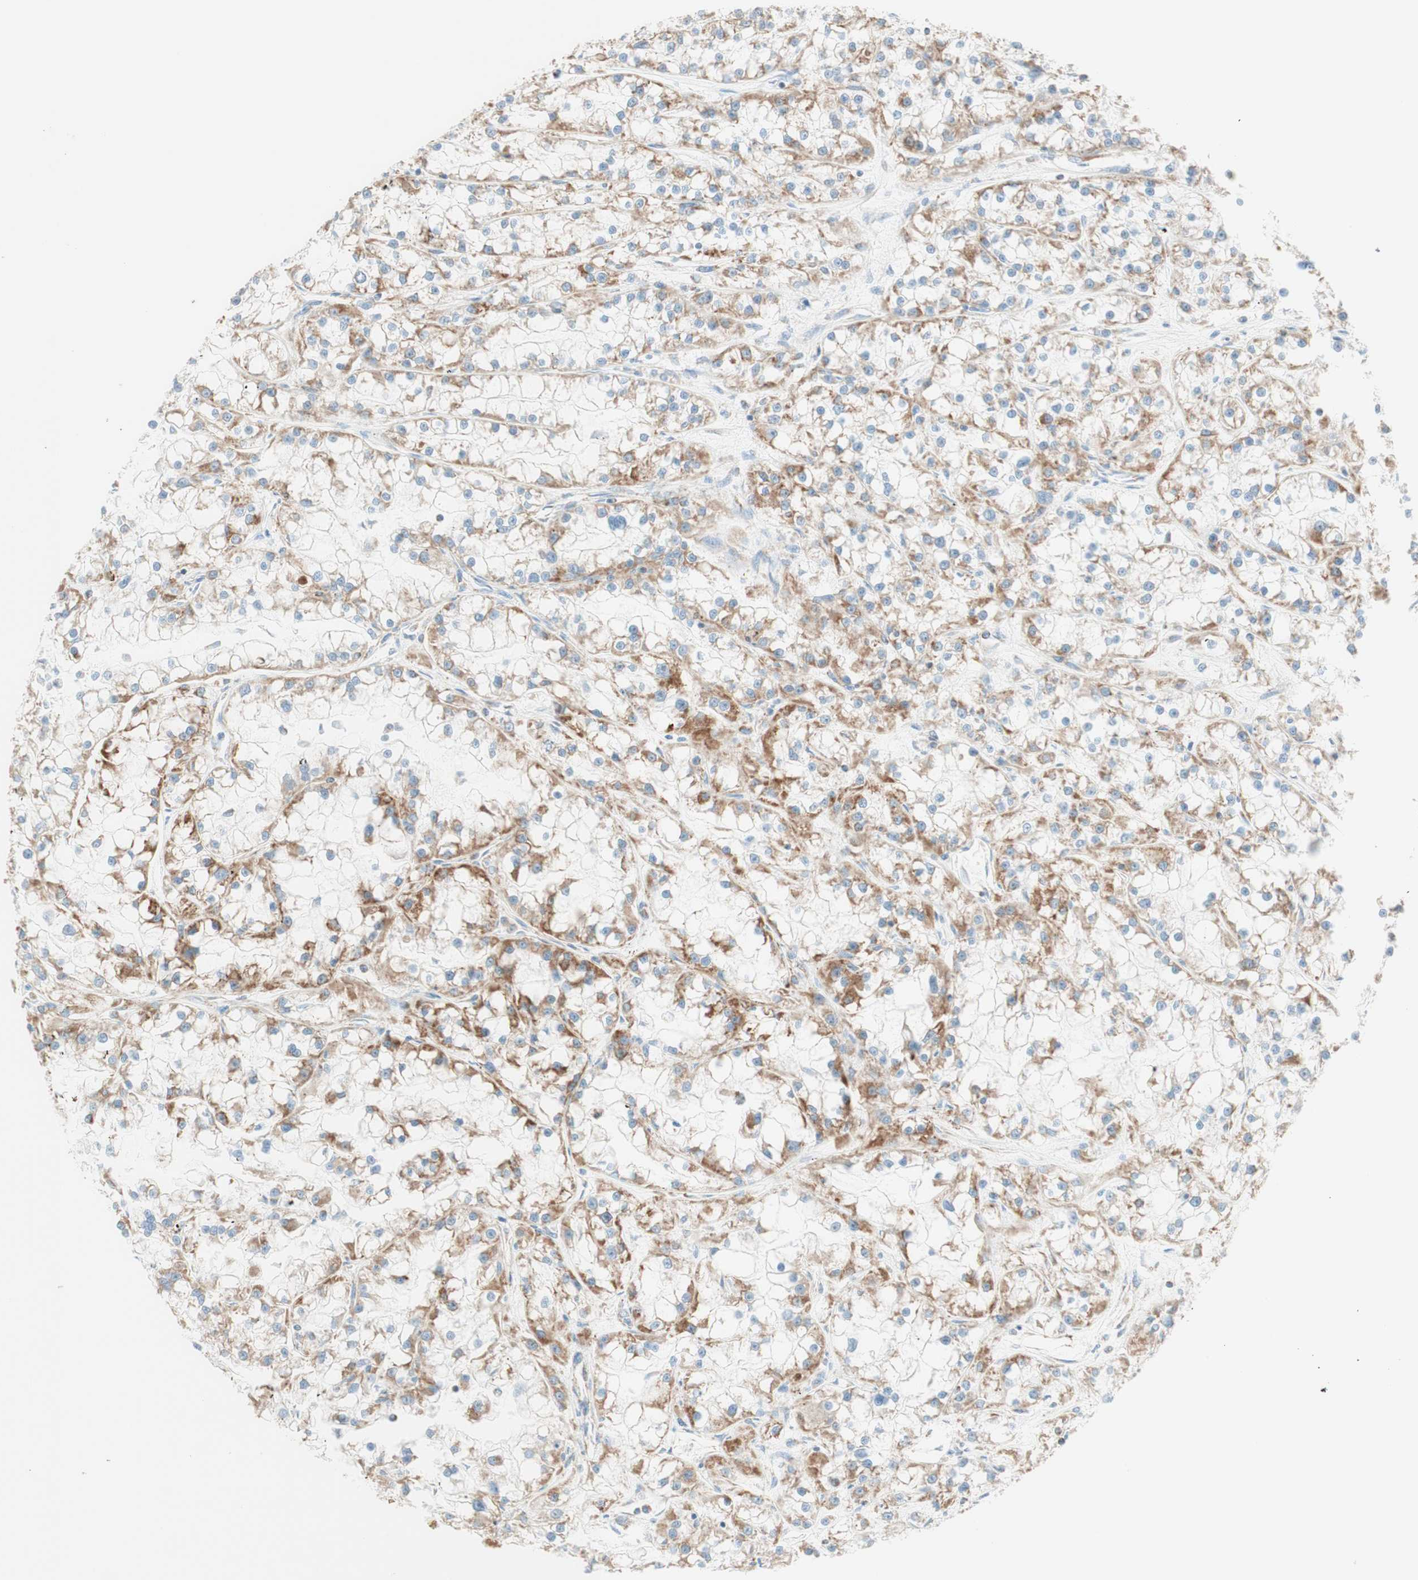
{"staining": {"intensity": "moderate", "quantity": "25%-75%", "location": "cytoplasmic/membranous"}, "tissue": "renal cancer", "cell_type": "Tumor cells", "image_type": "cancer", "snomed": [{"axis": "morphology", "description": "Adenocarcinoma, NOS"}, {"axis": "topography", "description": "Kidney"}], "caption": "Immunohistochemical staining of human renal cancer shows medium levels of moderate cytoplasmic/membranous expression in approximately 25%-75% of tumor cells.", "gene": "TOMM20", "patient": {"sex": "female", "age": 52}}